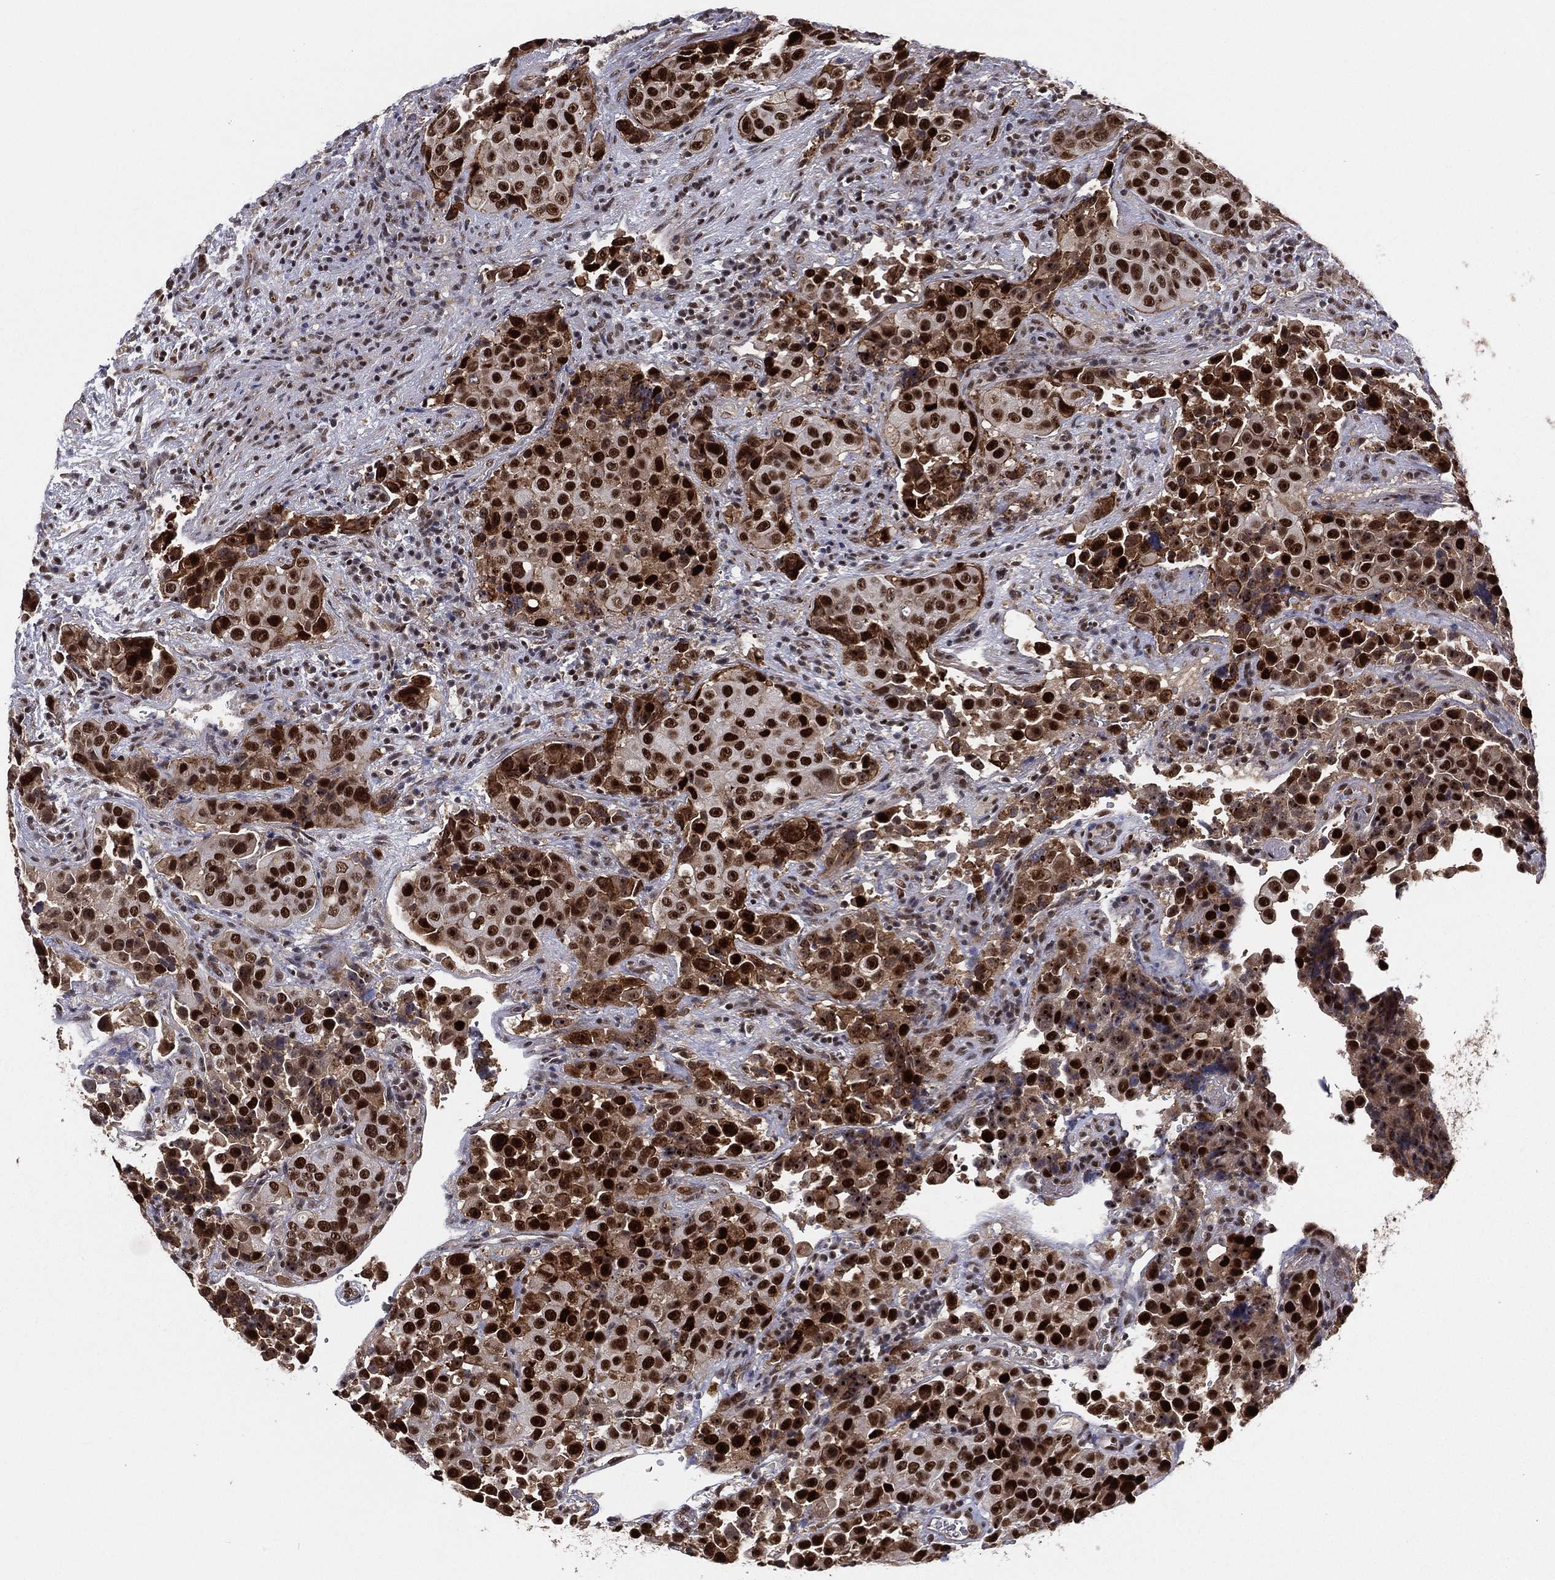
{"staining": {"intensity": "strong", "quantity": ">75%", "location": "nuclear"}, "tissue": "urothelial cancer", "cell_type": "Tumor cells", "image_type": "cancer", "snomed": [{"axis": "morphology", "description": "Urothelial carcinoma, NOS"}, {"axis": "topography", "description": "Urinary bladder"}], "caption": "Immunohistochemical staining of human urothelial cancer shows high levels of strong nuclear protein positivity in approximately >75% of tumor cells.", "gene": "GPALPP1", "patient": {"sex": "male", "age": 52}}